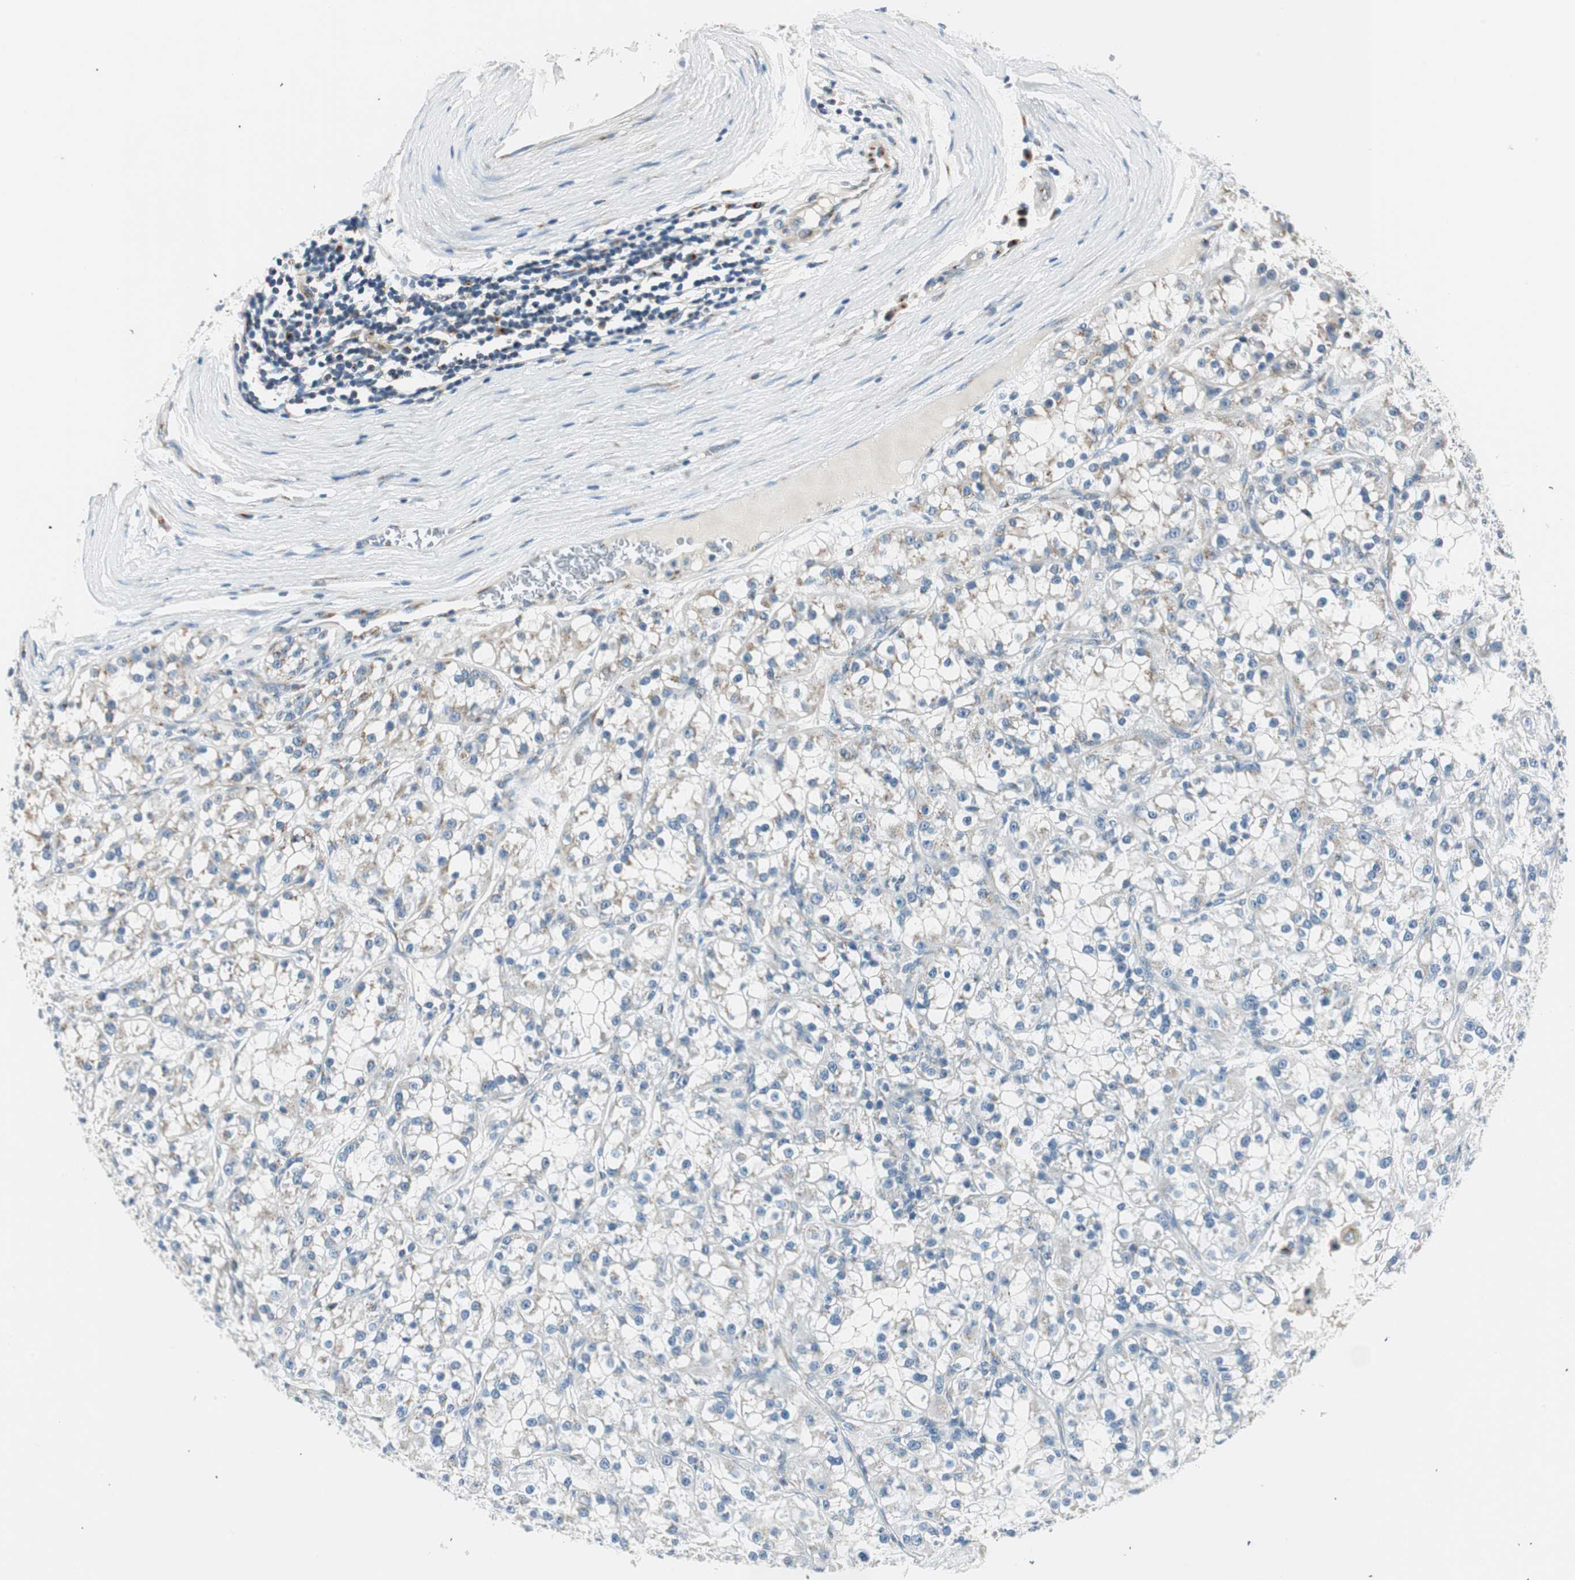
{"staining": {"intensity": "weak", "quantity": "<25%", "location": "cytoplasmic/membranous"}, "tissue": "renal cancer", "cell_type": "Tumor cells", "image_type": "cancer", "snomed": [{"axis": "morphology", "description": "Adenocarcinoma, NOS"}, {"axis": "topography", "description": "Kidney"}], "caption": "This is a image of IHC staining of renal adenocarcinoma, which shows no staining in tumor cells.", "gene": "TMF1", "patient": {"sex": "female", "age": 52}}